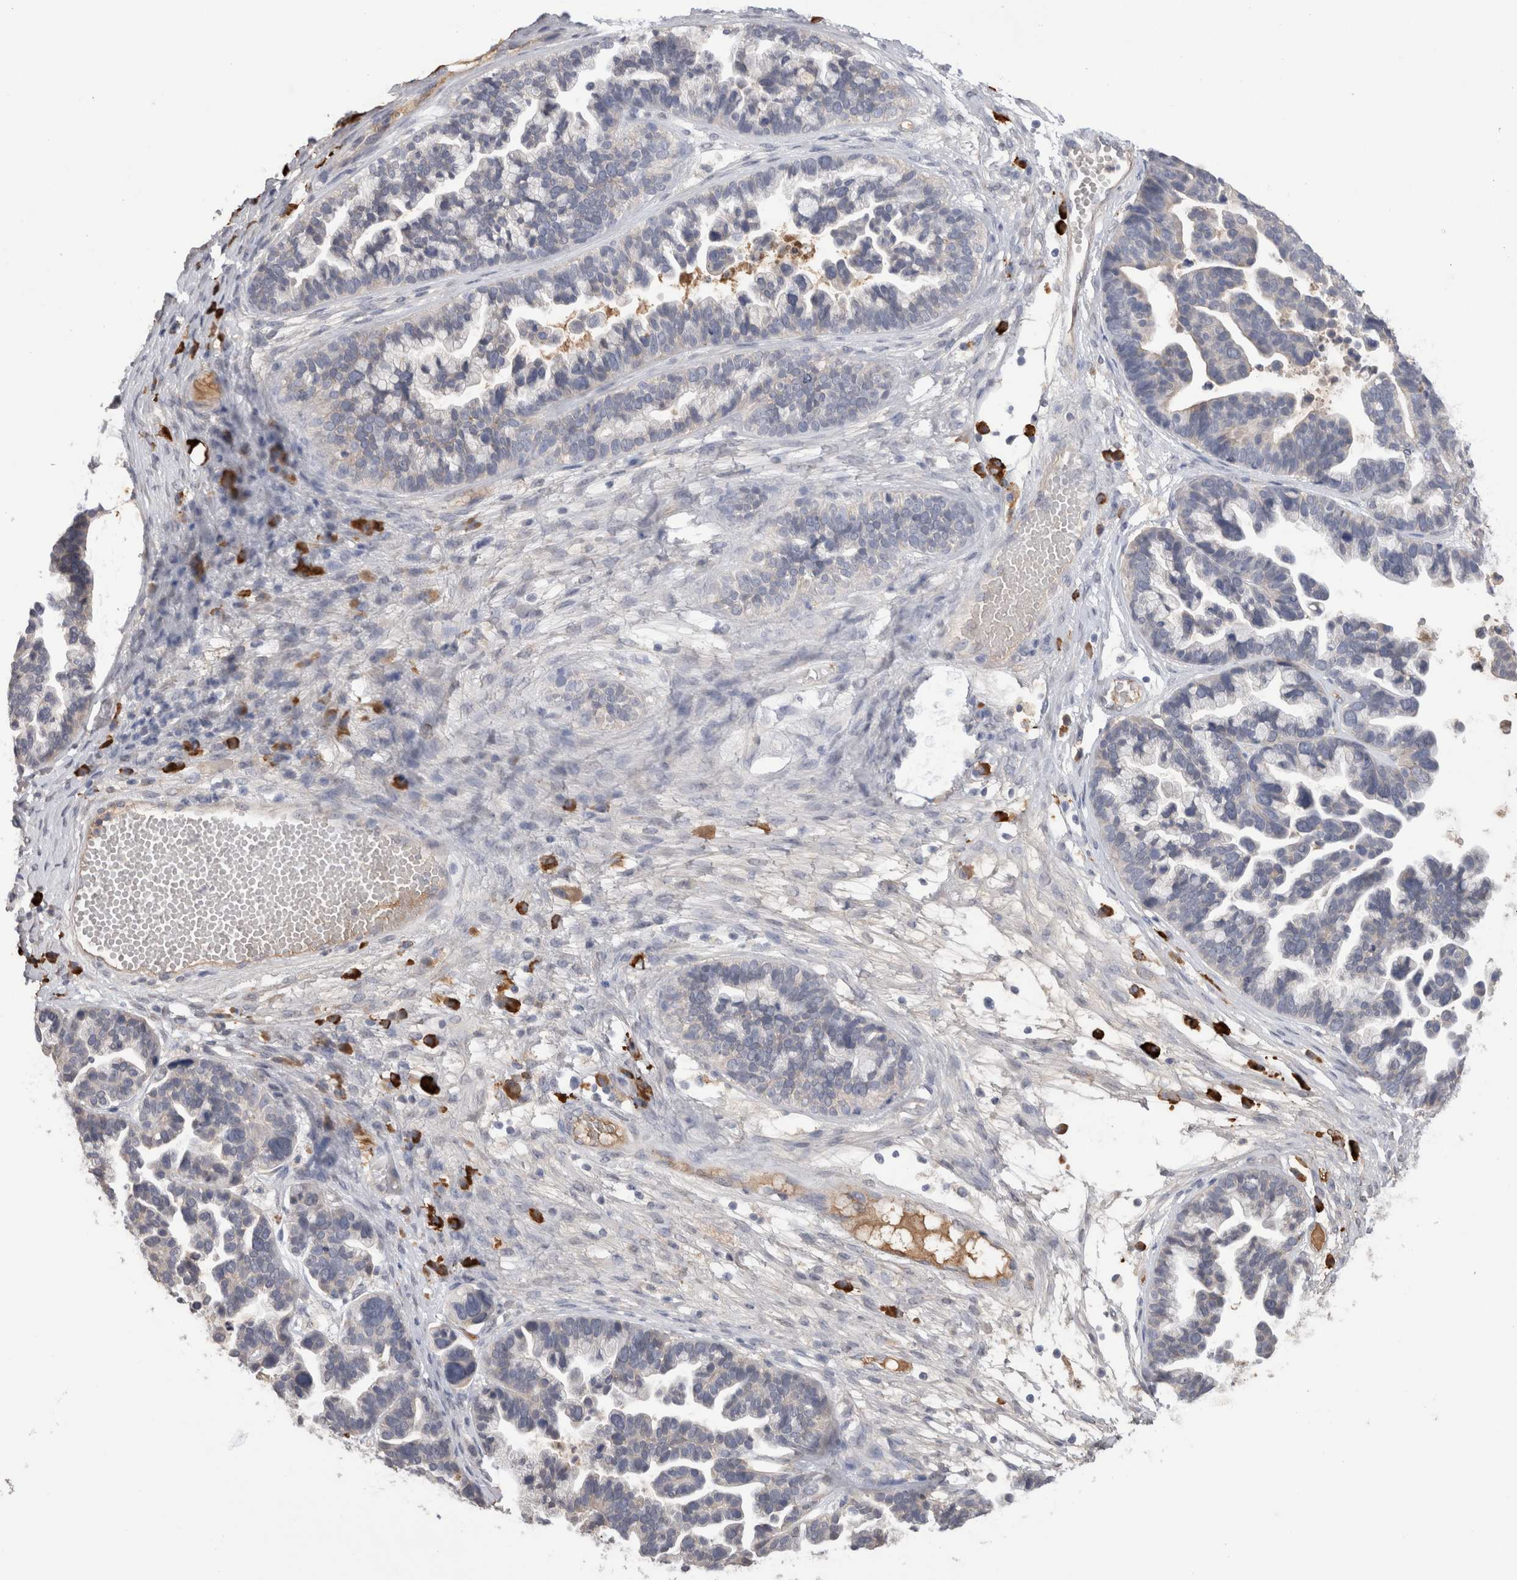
{"staining": {"intensity": "negative", "quantity": "none", "location": "none"}, "tissue": "ovarian cancer", "cell_type": "Tumor cells", "image_type": "cancer", "snomed": [{"axis": "morphology", "description": "Cystadenocarcinoma, serous, NOS"}, {"axis": "topography", "description": "Ovary"}], "caption": "IHC histopathology image of serous cystadenocarcinoma (ovarian) stained for a protein (brown), which demonstrates no staining in tumor cells. (DAB (3,3'-diaminobenzidine) immunohistochemistry, high magnification).", "gene": "PPP3CC", "patient": {"sex": "female", "age": 56}}